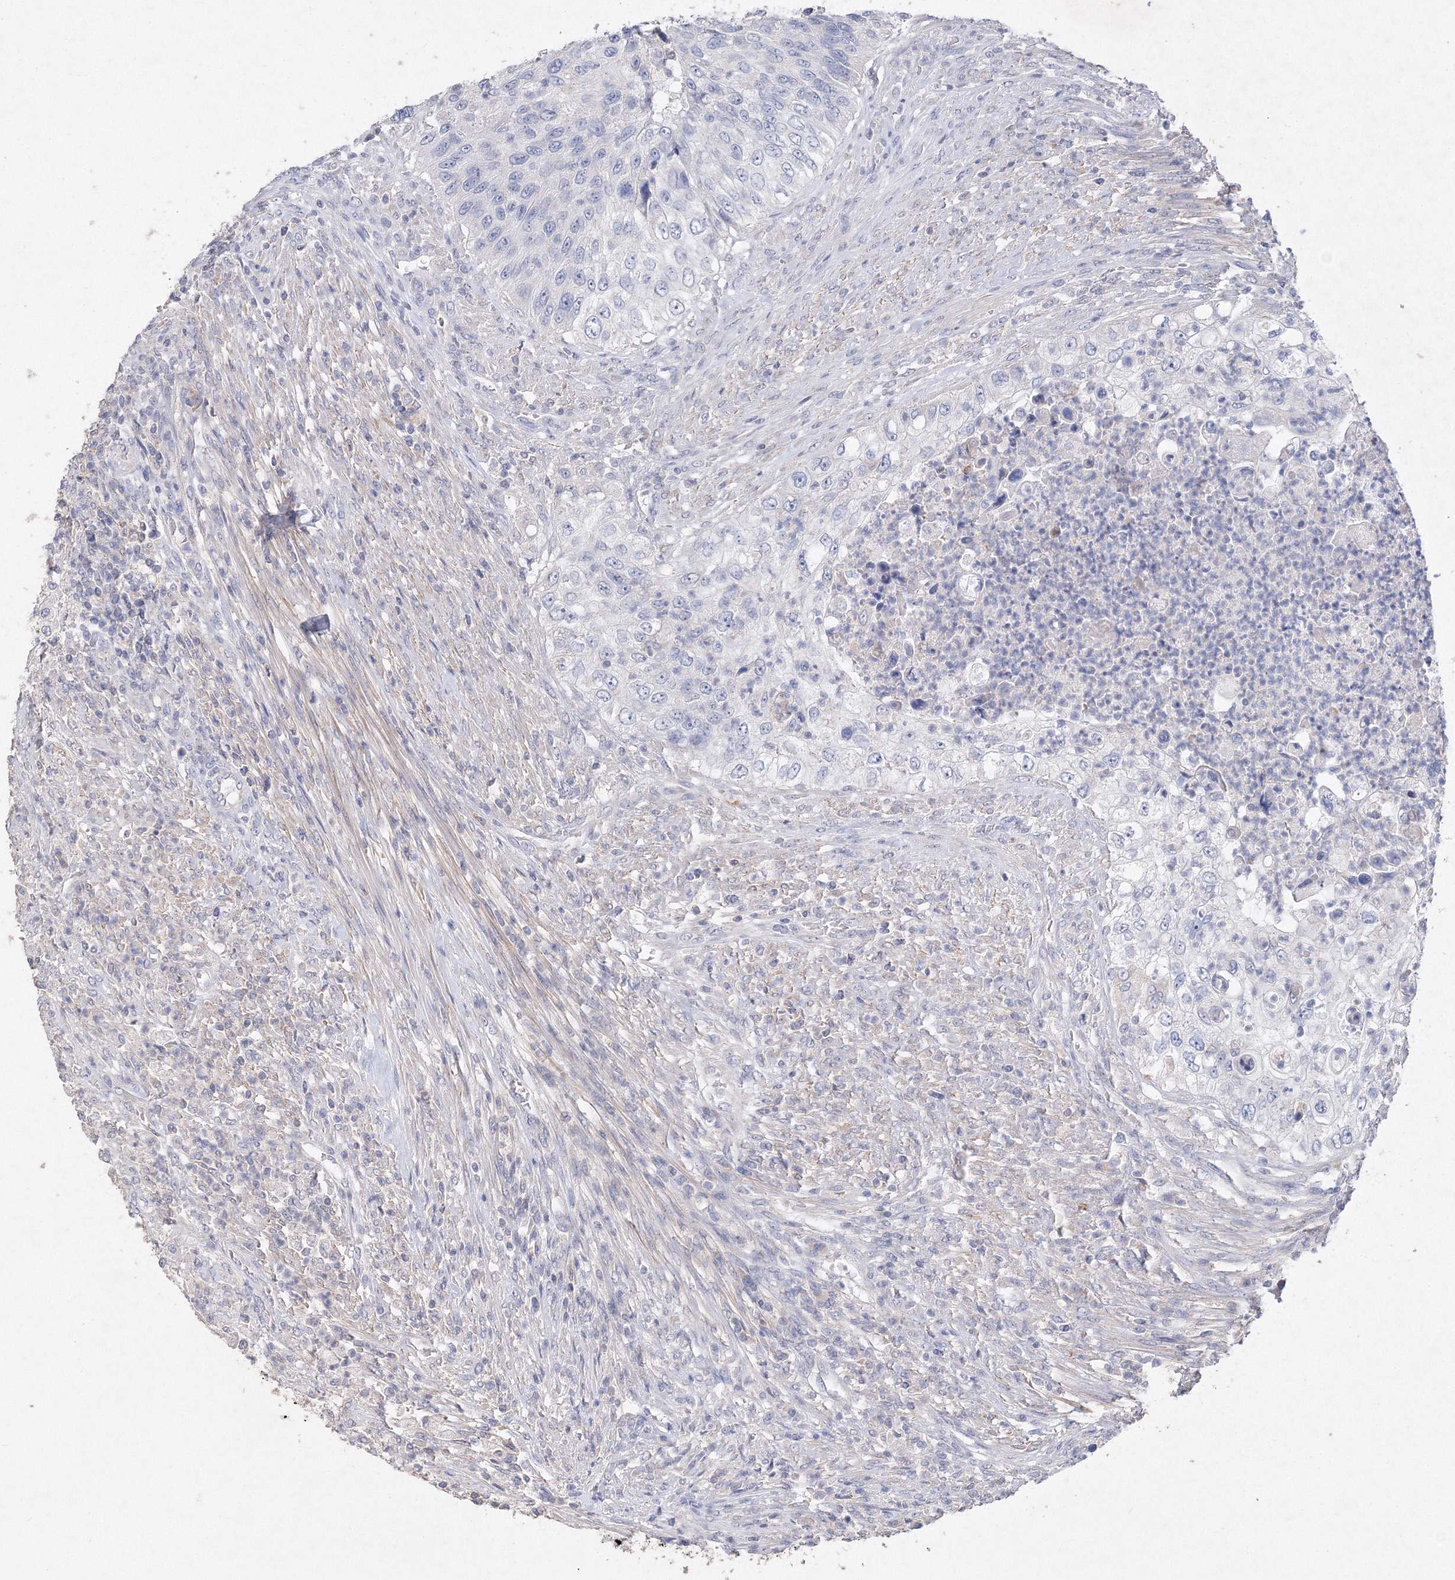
{"staining": {"intensity": "negative", "quantity": "none", "location": "none"}, "tissue": "urothelial cancer", "cell_type": "Tumor cells", "image_type": "cancer", "snomed": [{"axis": "morphology", "description": "Urothelial carcinoma, High grade"}, {"axis": "topography", "description": "Urinary bladder"}], "caption": "The image reveals no staining of tumor cells in urothelial carcinoma (high-grade).", "gene": "GLS", "patient": {"sex": "female", "age": 60}}